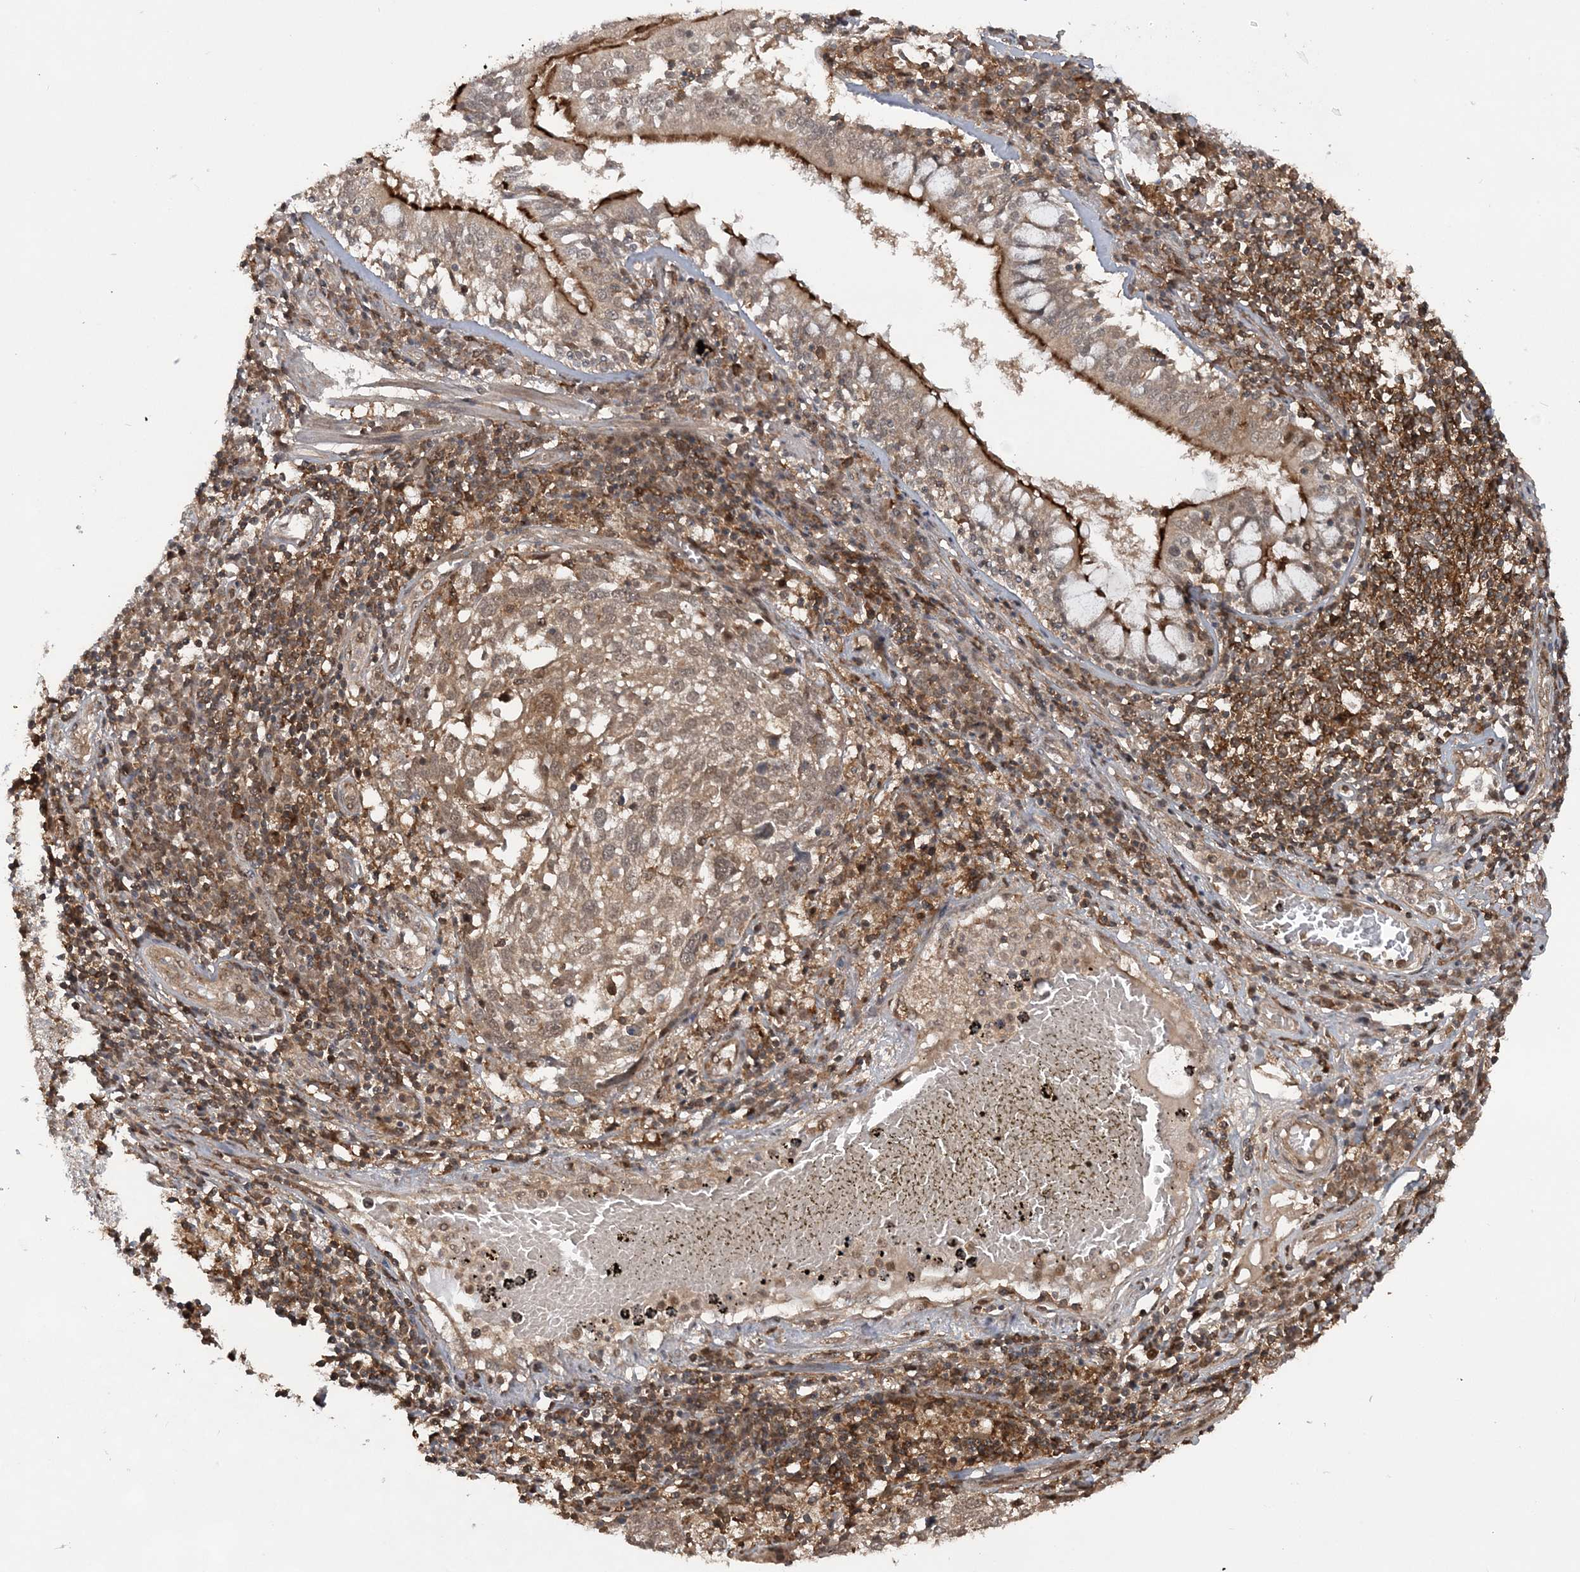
{"staining": {"intensity": "moderate", "quantity": ">75%", "location": "cytoplasmic/membranous"}, "tissue": "lung cancer", "cell_type": "Tumor cells", "image_type": "cancer", "snomed": [{"axis": "morphology", "description": "Squamous cell carcinoma, NOS"}, {"axis": "topography", "description": "Lung"}], "caption": "Protein staining reveals moderate cytoplasmic/membranous expression in about >75% of tumor cells in squamous cell carcinoma (lung).", "gene": "LACC1", "patient": {"sex": "male", "age": 65}}